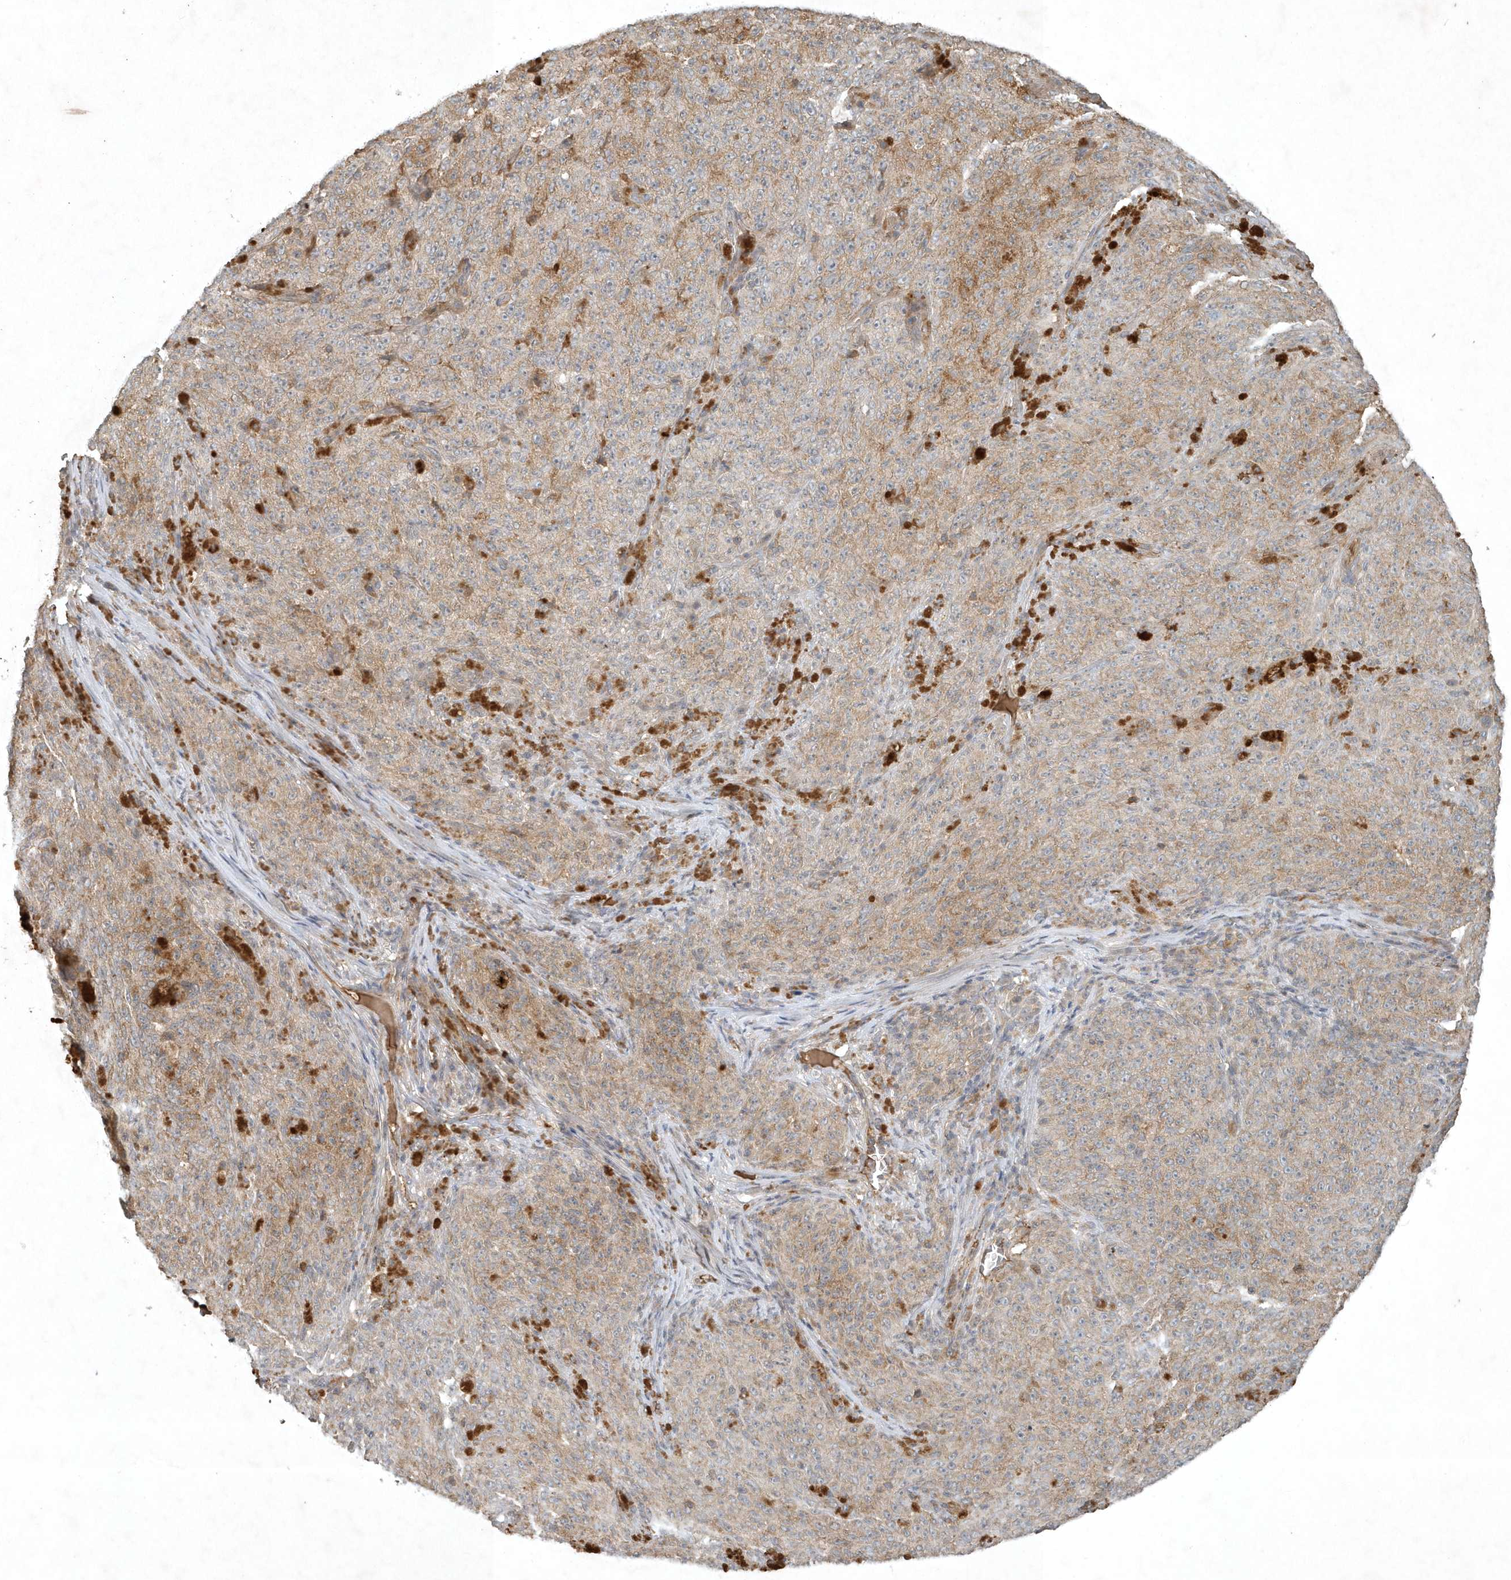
{"staining": {"intensity": "weak", "quantity": ">75%", "location": "cytoplasmic/membranous"}, "tissue": "melanoma", "cell_type": "Tumor cells", "image_type": "cancer", "snomed": [{"axis": "morphology", "description": "Malignant melanoma, NOS"}, {"axis": "topography", "description": "Skin"}], "caption": "IHC micrograph of human melanoma stained for a protein (brown), which displays low levels of weak cytoplasmic/membranous expression in about >75% of tumor cells.", "gene": "TNFAIP6", "patient": {"sex": "female", "age": 82}}